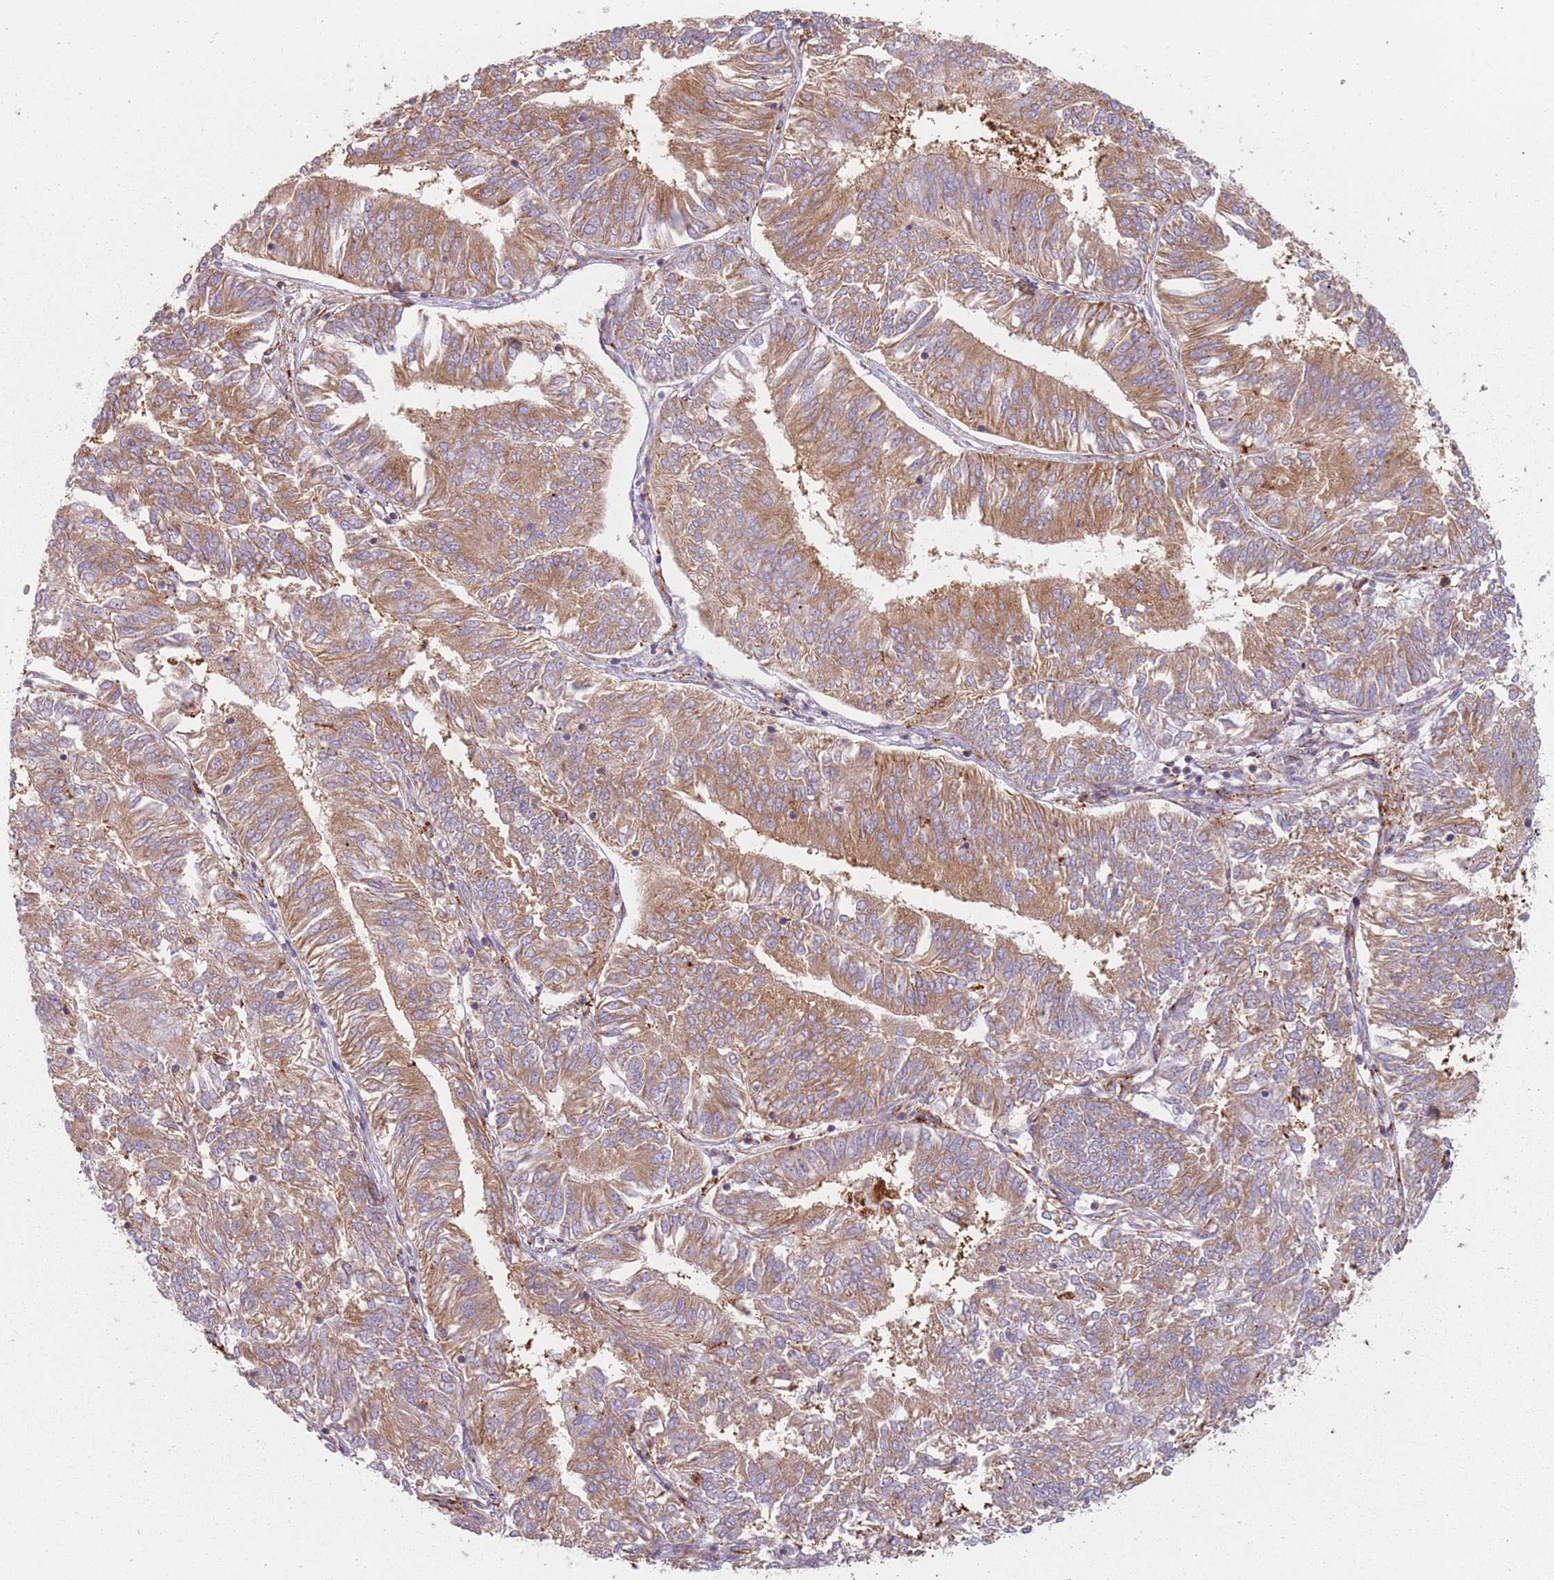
{"staining": {"intensity": "moderate", "quantity": ">75%", "location": "cytoplasmic/membranous"}, "tissue": "endometrial cancer", "cell_type": "Tumor cells", "image_type": "cancer", "snomed": [{"axis": "morphology", "description": "Adenocarcinoma, NOS"}, {"axis": "topography", "description": "Endometrium"}], "caption": "Human endometrial cancer (adenocarcinoma) stained with a brown dye shows moderate cytoplasmic/membranous positive expression in approximately >75% of tumor cells.", "gene": "TPD52L2", "patient": {"sex": "female", "age": 58}}